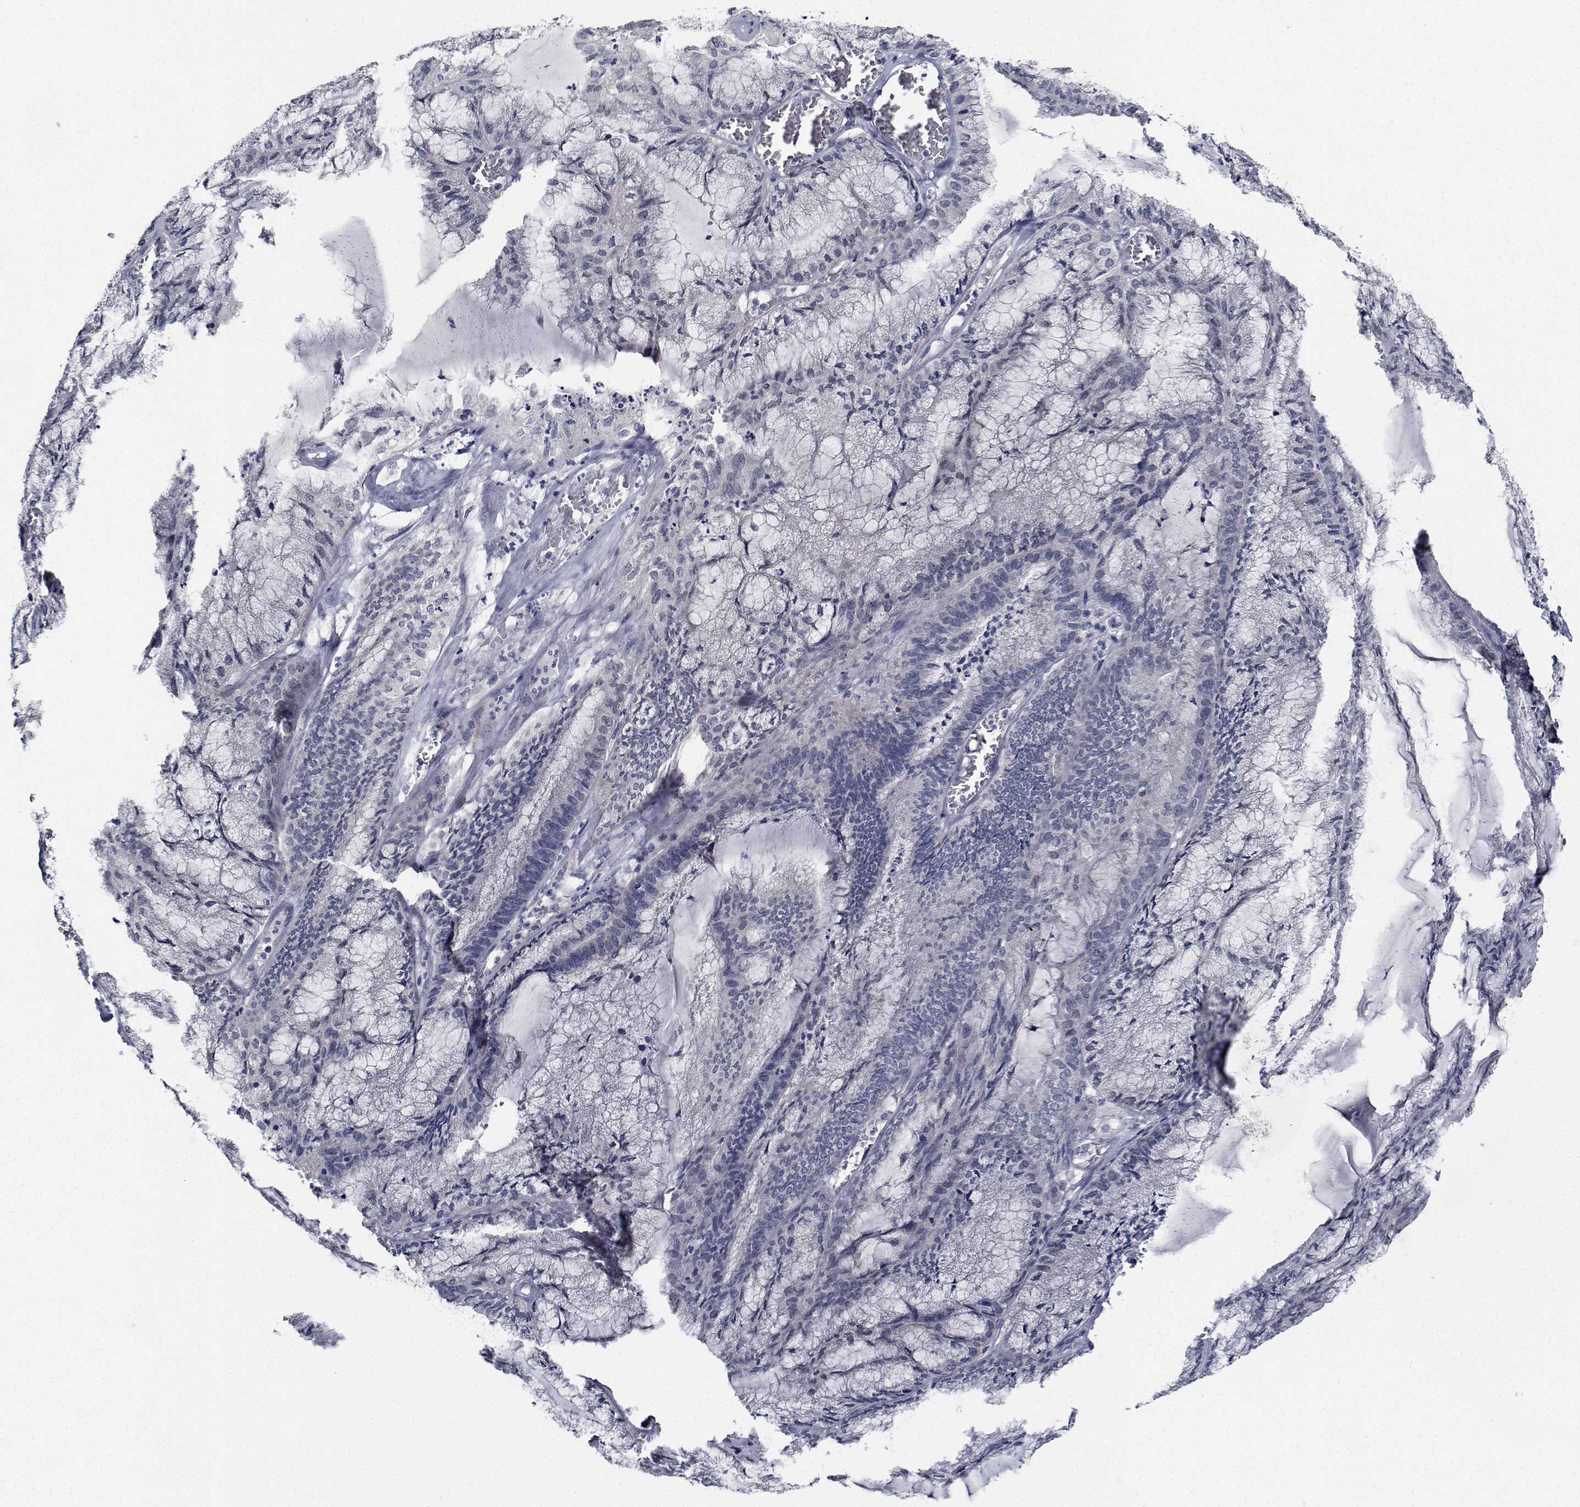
{"staining": {"intensity": "negative", "quantity": "none", "location": "none"}, "tissue": "endometrial cancer", "cell_type": "Tumor cells", "image_type": "cancer", "snomed": [{"axis": "morphology", "description": "Carcinoma, NOS"}, {"axis": "topography", "description": "Endometrium"}], "caption": "The photomicrograph displays no staining of tumor cells in endometrial carcinoma.", "gene": "NVL", "patient": {"sex": "female", "age": 62}}